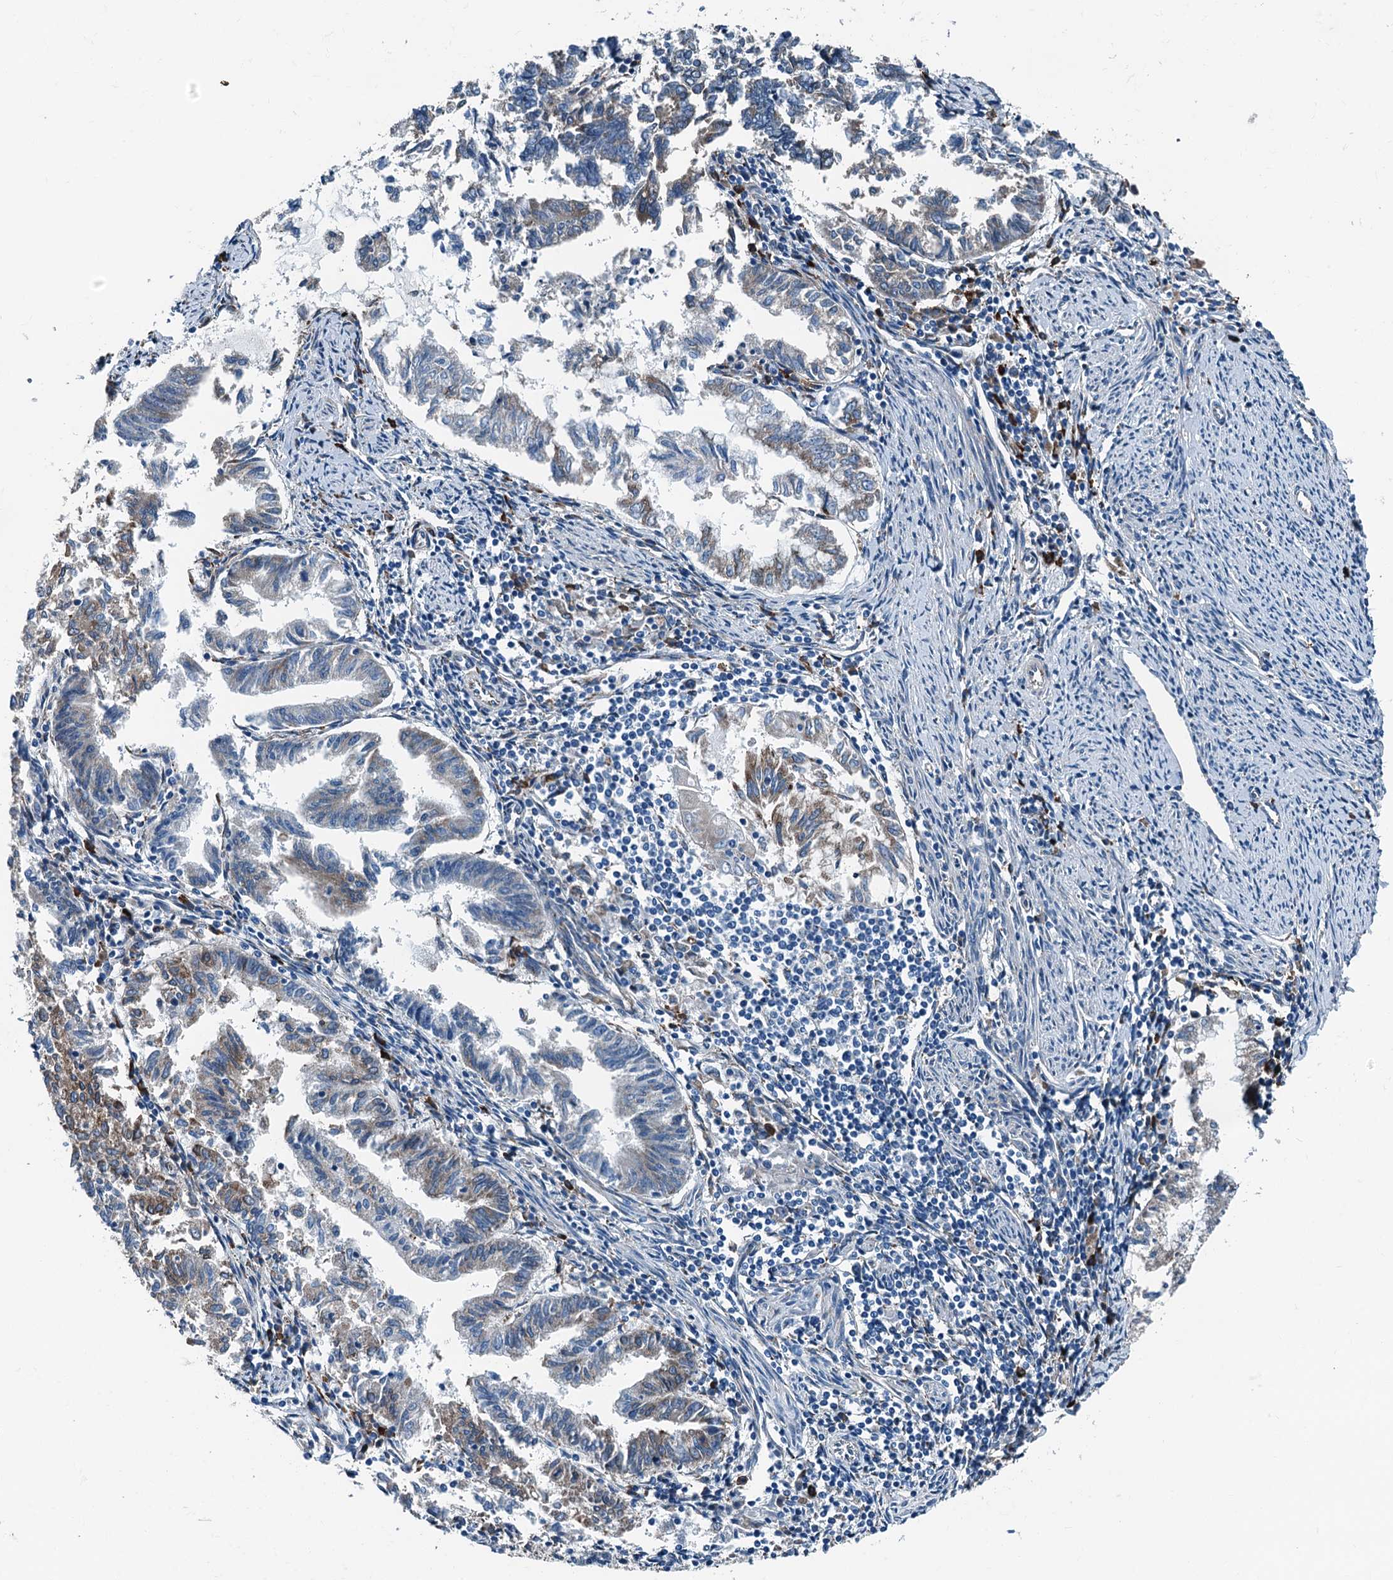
{"staining": {"intensity": "moderate", "quantity": "<25%", "location": "cytoplasmic/membranous"}, "tissue": "endometrial cancer", "cell_type": "Tumor cells", "image_type": "cancer", "snomed": [{"axis": "morphology", "description": "Adenocarcinoma, NOS"}, {"axis": "topography", "description": "Endometrium"}], "caption": "Adenocarcinoma (endometrial) was stained to show a protein in brown. There is low levels of moderate cytoplasmic/membranous staining in about <25% of tumor cells.", "gene": "TAMALIN", "patient": {"sex": "female", "age": 79}}